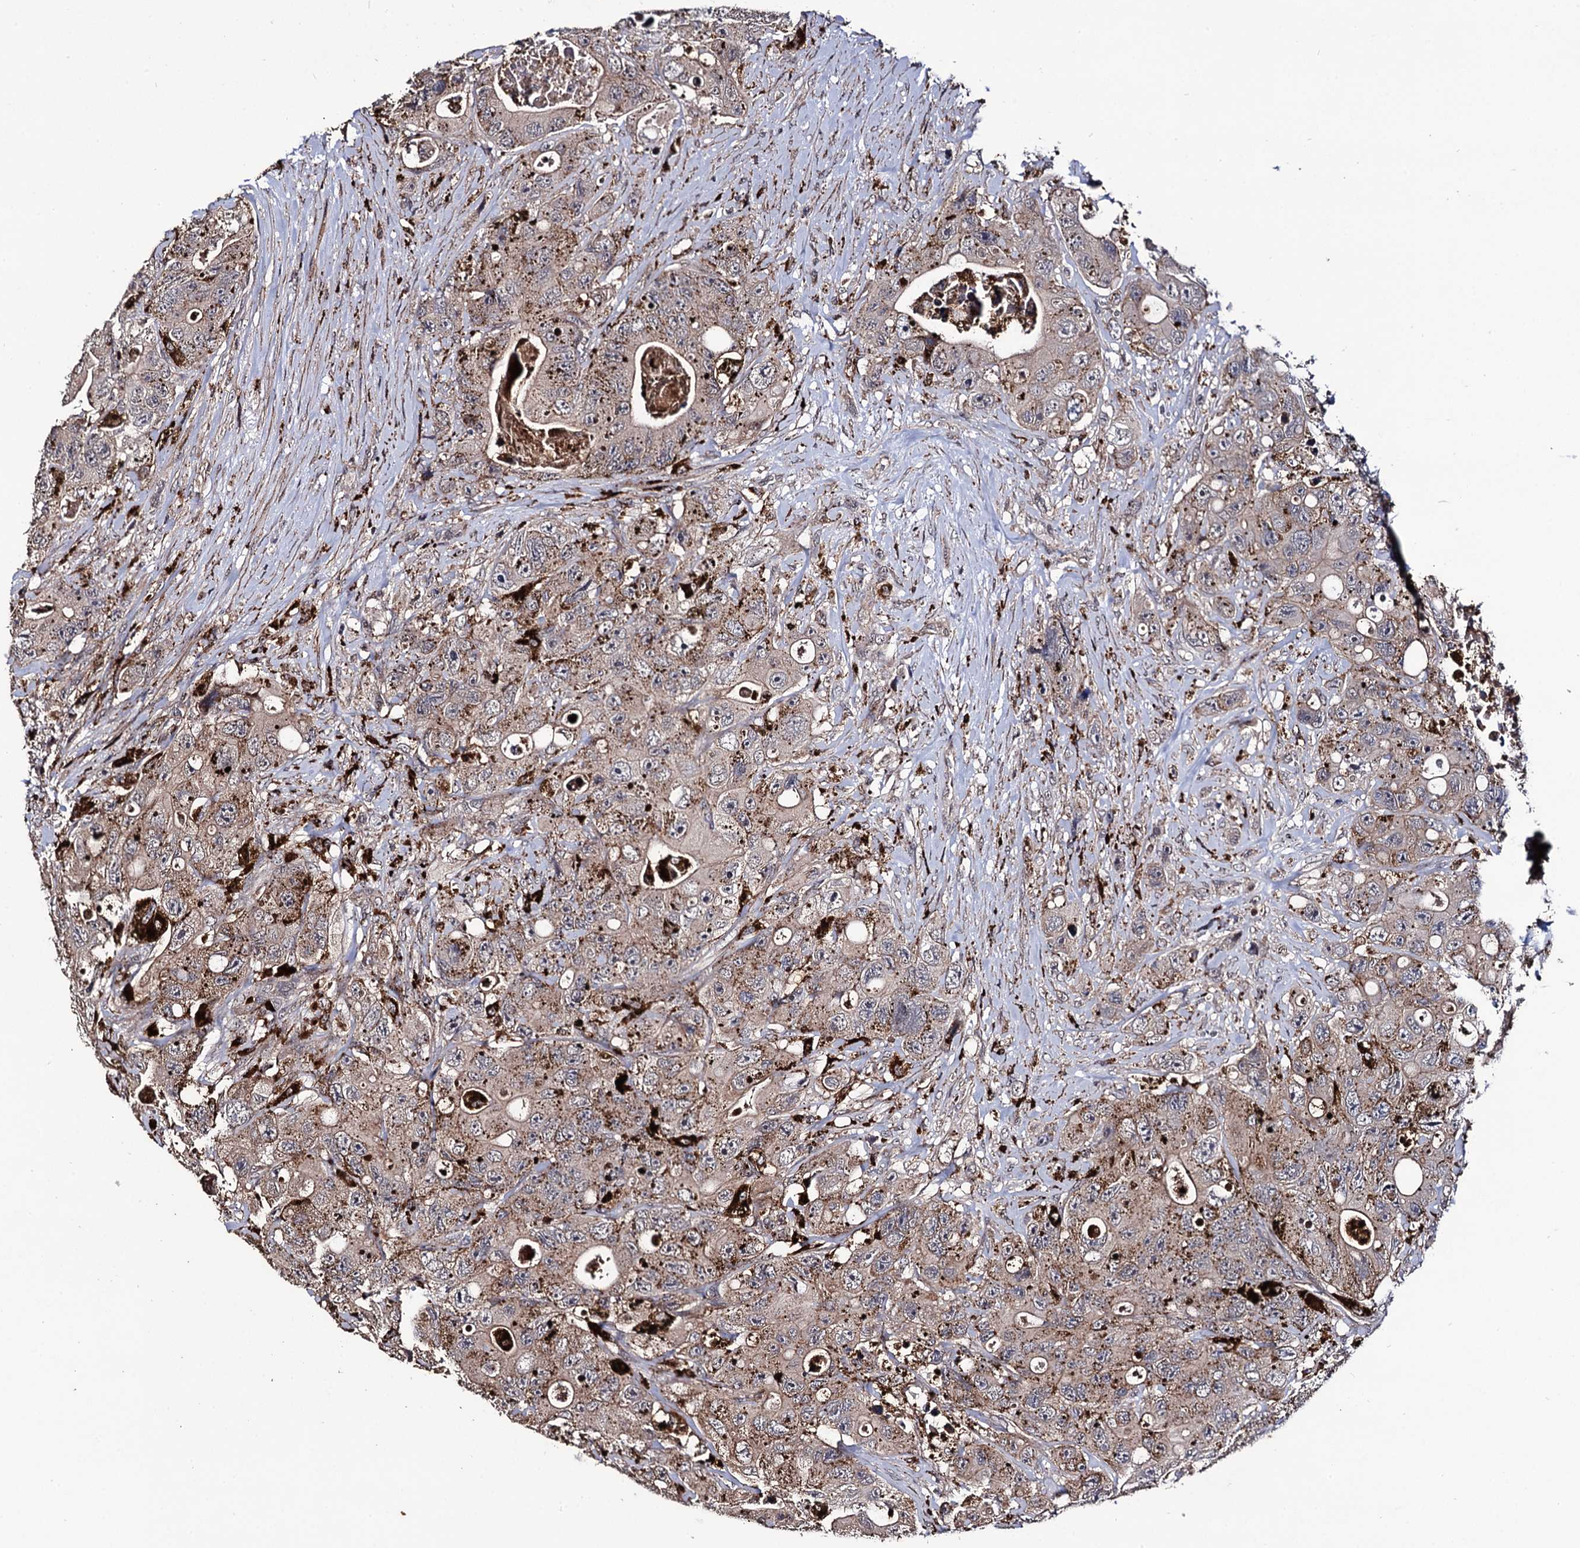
{"staining": {"intensity": "moderate", "quantity": ">75%", "location": "cytoplasmic/membranous"}, "tissue": "colorectal cancer", "cell_type": "Tumor cells", "image_type": "cancer", "snomed": [{"axis": "morphology", "description": "Adenocarcinoma, NOS"}, {"axis": "topography", "description": "Colon"}], "caption": "Immunohistochemical staining of human colorectal cancer shows medium levels of moderate cytoplasmic/membranous staining in about >75% of tumor cells.", "gene": "MICAL2", "patient": {"sex": "female", "age": 46}}